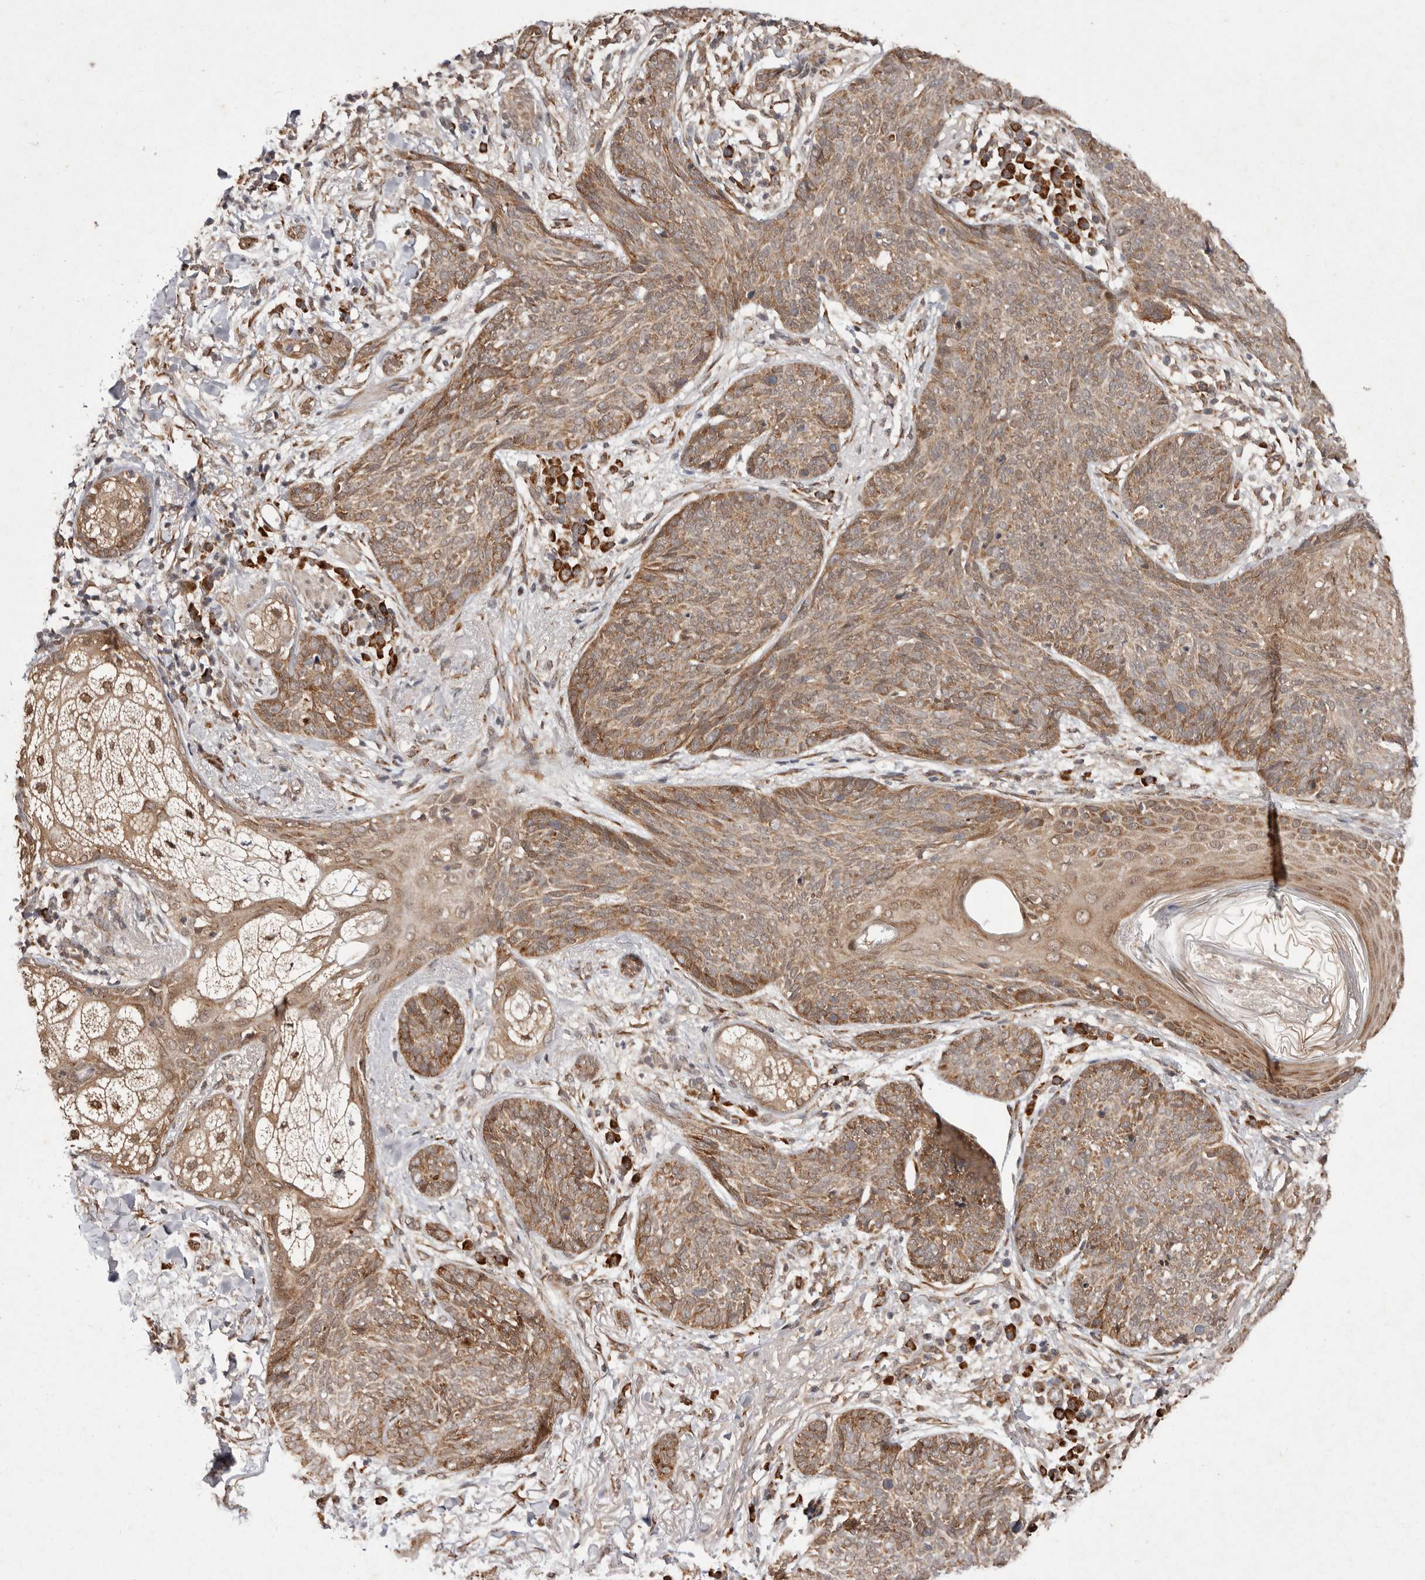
{"staining": {"intensity": "moderate", "quantity": ">75%", "location": "cytoplasmic/membranous"}, "tissue": "skin cancer", "cell_type": "Tumor cells", "image_type": "cancer", "snomed": [{"axis": "morphology", "description": "Basal cell carcinoma"}, {"axis": "topography", "description": "Skin"}], "caption": "Immunohistochemical staining of basal cell carcinoma (skin) displays medium levels of moderate cytoplasmic/membranous positivity in about >75% of tumor cells.", "gene": "LRGUK", "patient": {"sex": "male", "age": 85}}